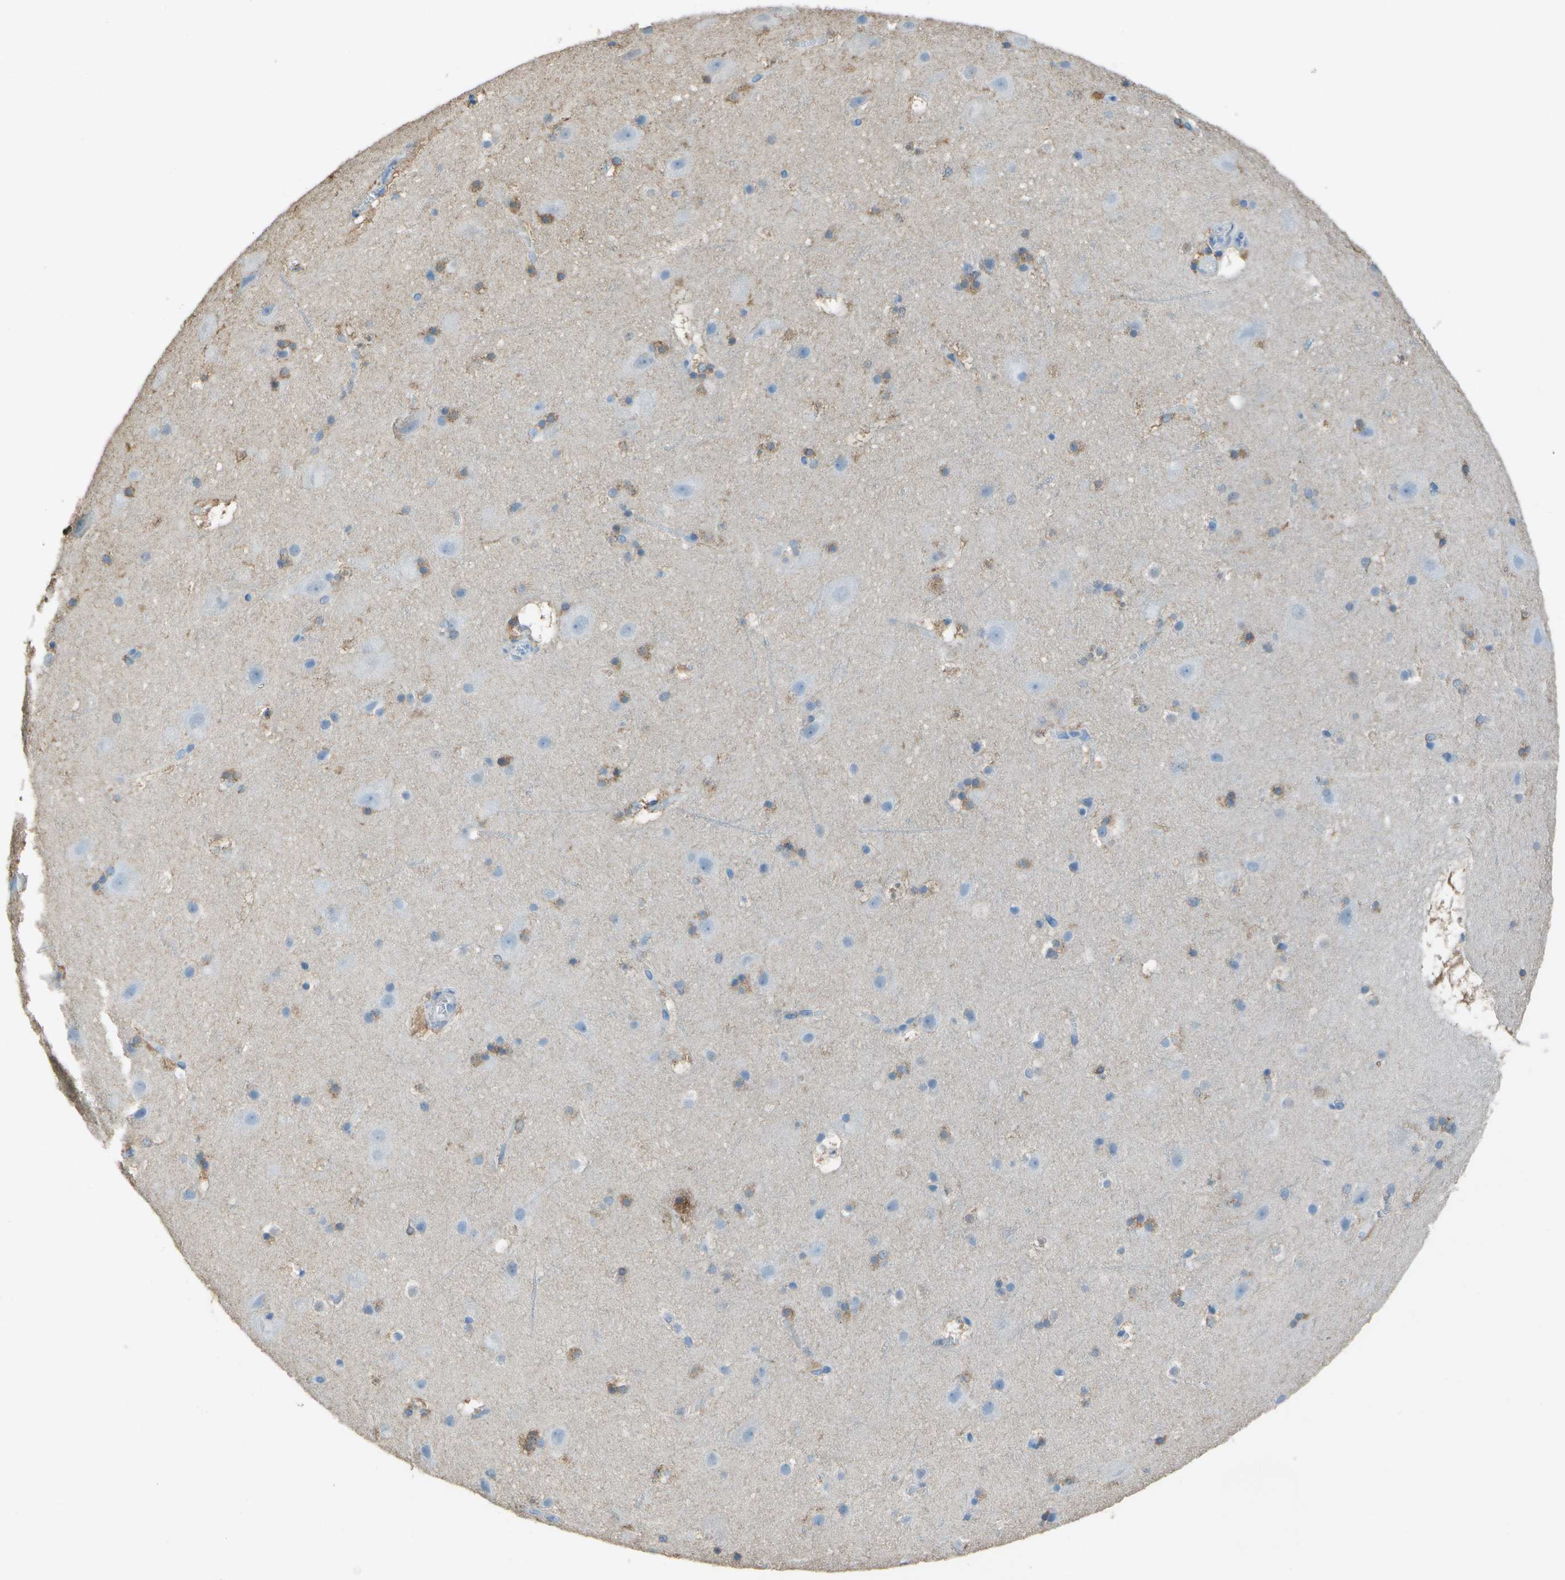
{"staining": {"intensity": "moderate", "quantity": ">75%", "location": "cytoplasmic/membranous"}, "tissue": "cerebral cortex", "cell_type": "Endothelial cells", "image_type": "normal", "snomed": [{"axis": "morphology", "description": "Normal tissue, NOS"}, {"axis": "topography", "description": "Cerebral cortex"}], "caption": "The micrograph reveals immunohistochemical staining of normal cerebral cortex. There is moderate cytoplasmic/membranous positivity is present in approximately >75% of endothelial cells. (DAB (3,3'-diaminobenzidine) IHC, brown staining for protein, blue staining for nuclei).", "gene": "CYP4F11", "patient": {"sex": "male", "age": 45}}